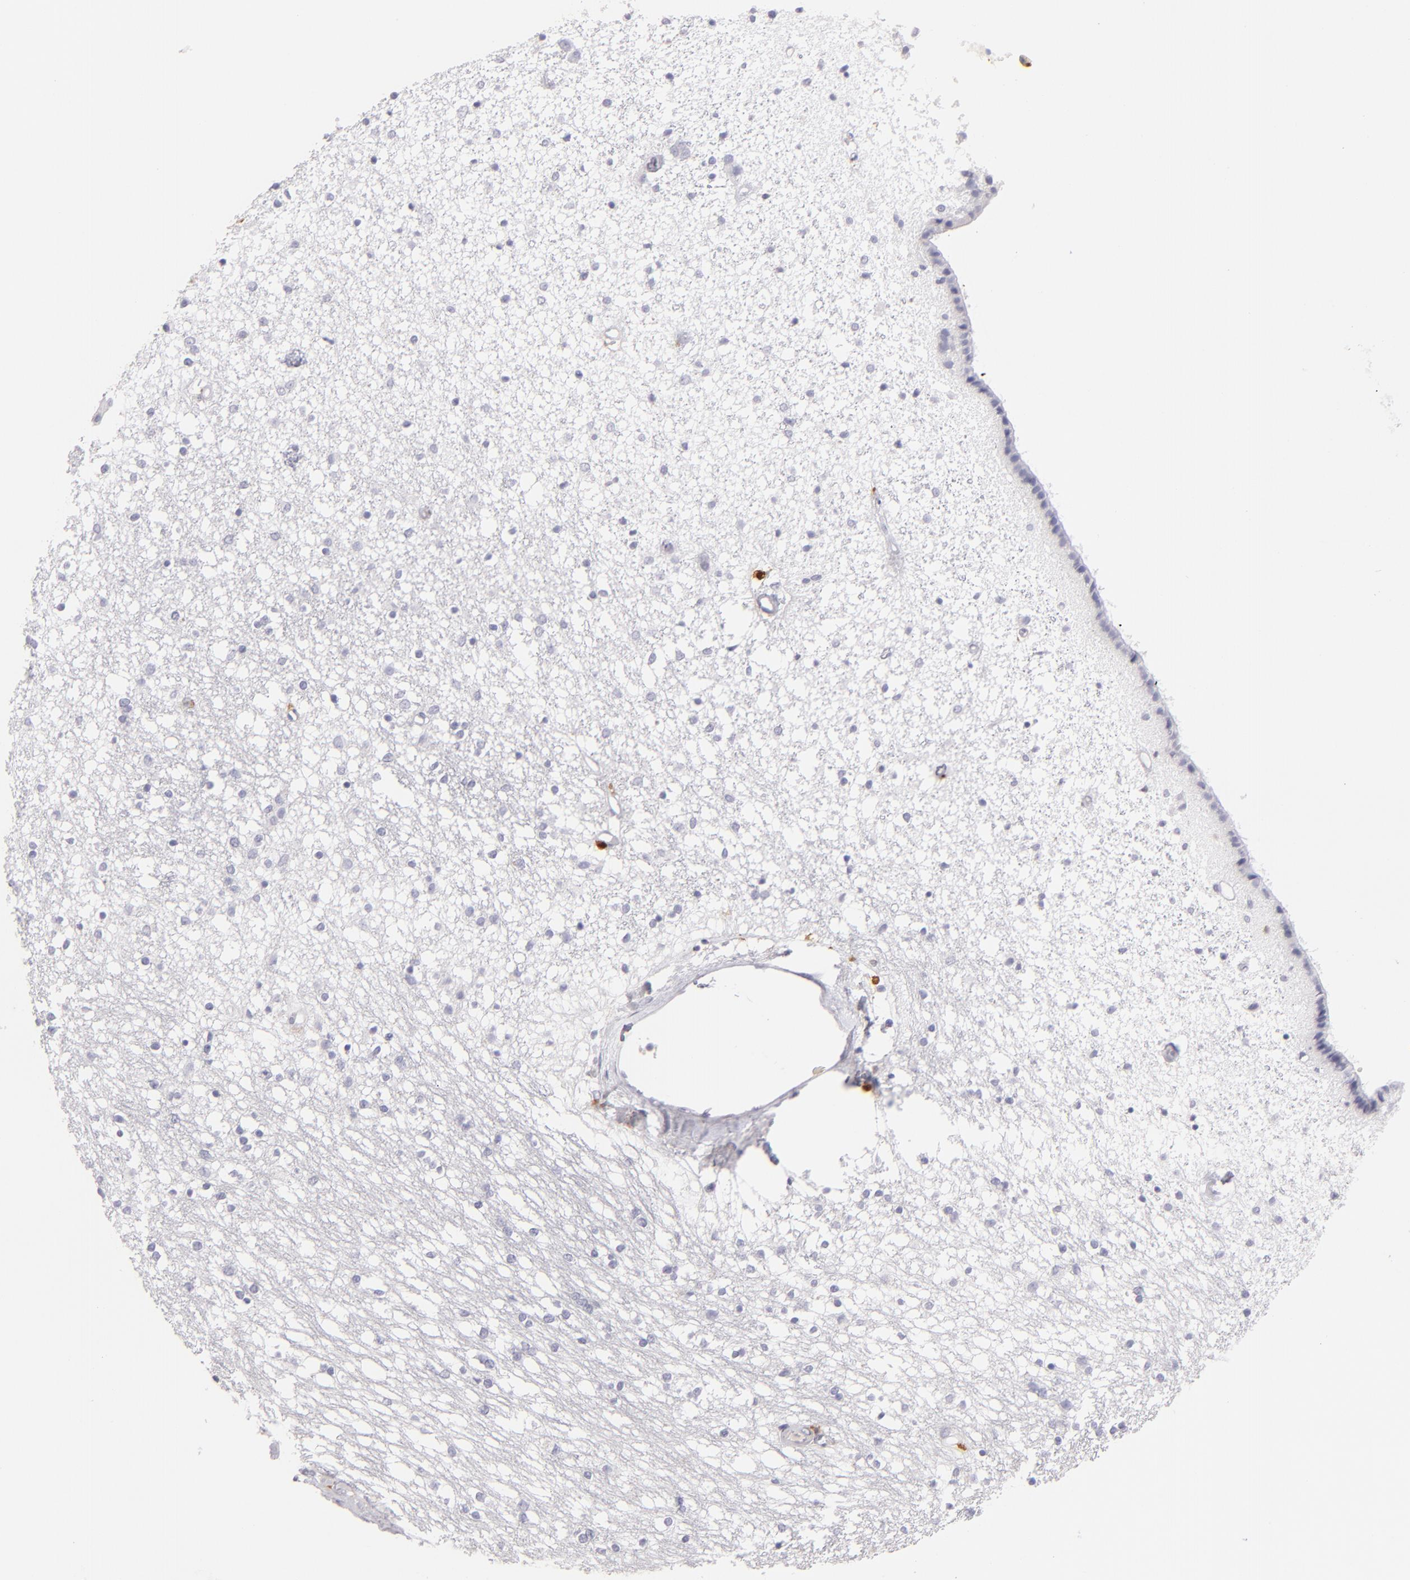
{"staining": {"intensity": "negative", "quantity": "none", "location": "none"}, "tissue": "caudate", "cell_type": "Glial cells", "image_type": "normal", "snomed": [{"axis": "morphology", "description": "Normal tissue, NOS"}, {"axis": "topography", "description": "Lateral ventricle wall"}], "caption": "This is a histopathology image of IHC staining of normal caudate, which shows no staining in glial cells. (DAB (3,3'-diaminobenzidine) immunohistochemistry, high magnification).", "gene": "F13A1", "patient": {"sex": "female", "age": 54}}